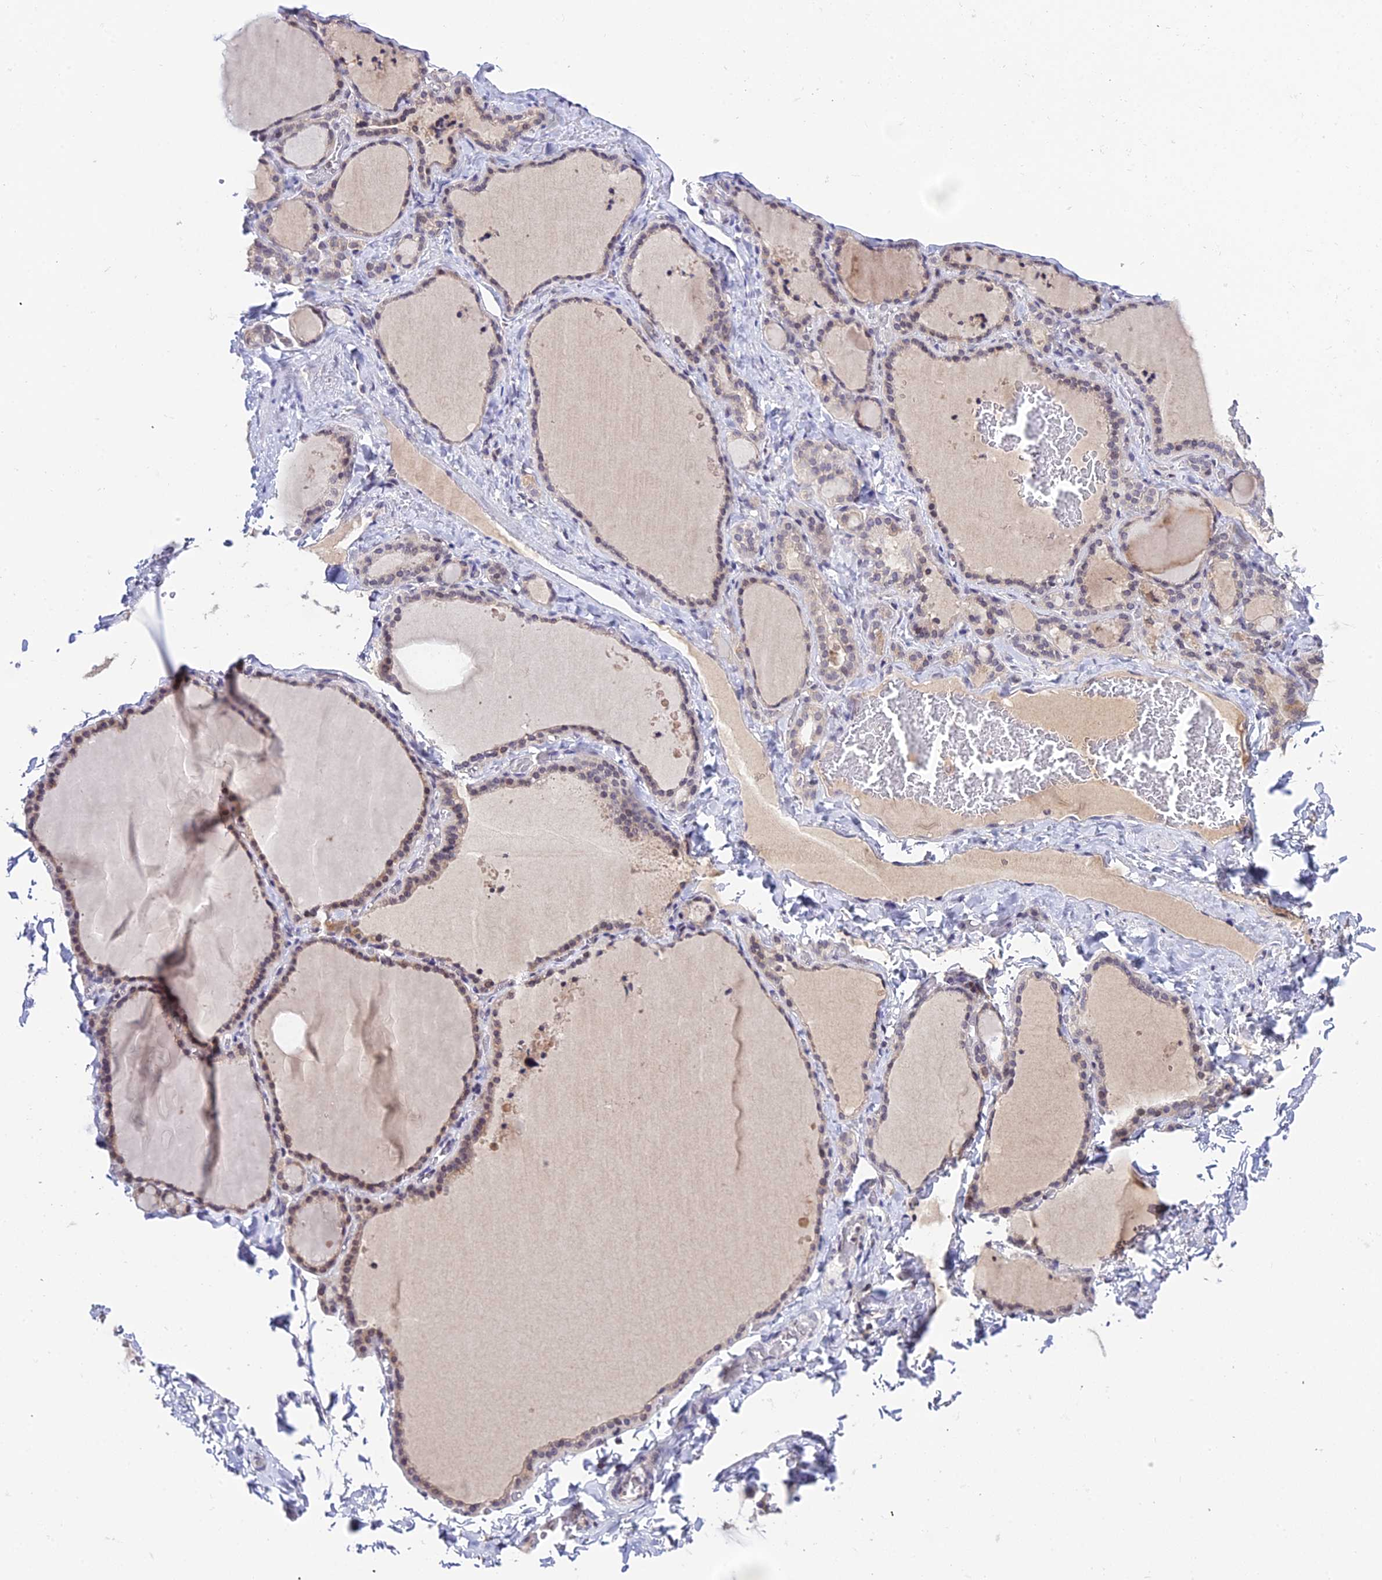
{"staining": {"intensity": "weak", "quantity": "25%-75%", "location": "cytoplasmic/membranous"}, "tissue": "thyroid gland", "cell_type": "Glandular cells", "image_type": "normal", "snomed": [{"axis": "morphology", "description": "Normal tissue, NOS"}, {"axis": "topography", "description": "Thyroid gland"}], "caption": "Normal thyroid gland exhibits weak cytoplasmic/membranous expression in about 25%-75% of glandular cells, visualized by immunohistochemistry. The protein of interest is stained brown, and the nuclei are stained in blue (DAB IHC with brightfield microscopy, high magnification).", "gene": "TEKT1", "patient": {"sex": "female", "age": 22}}